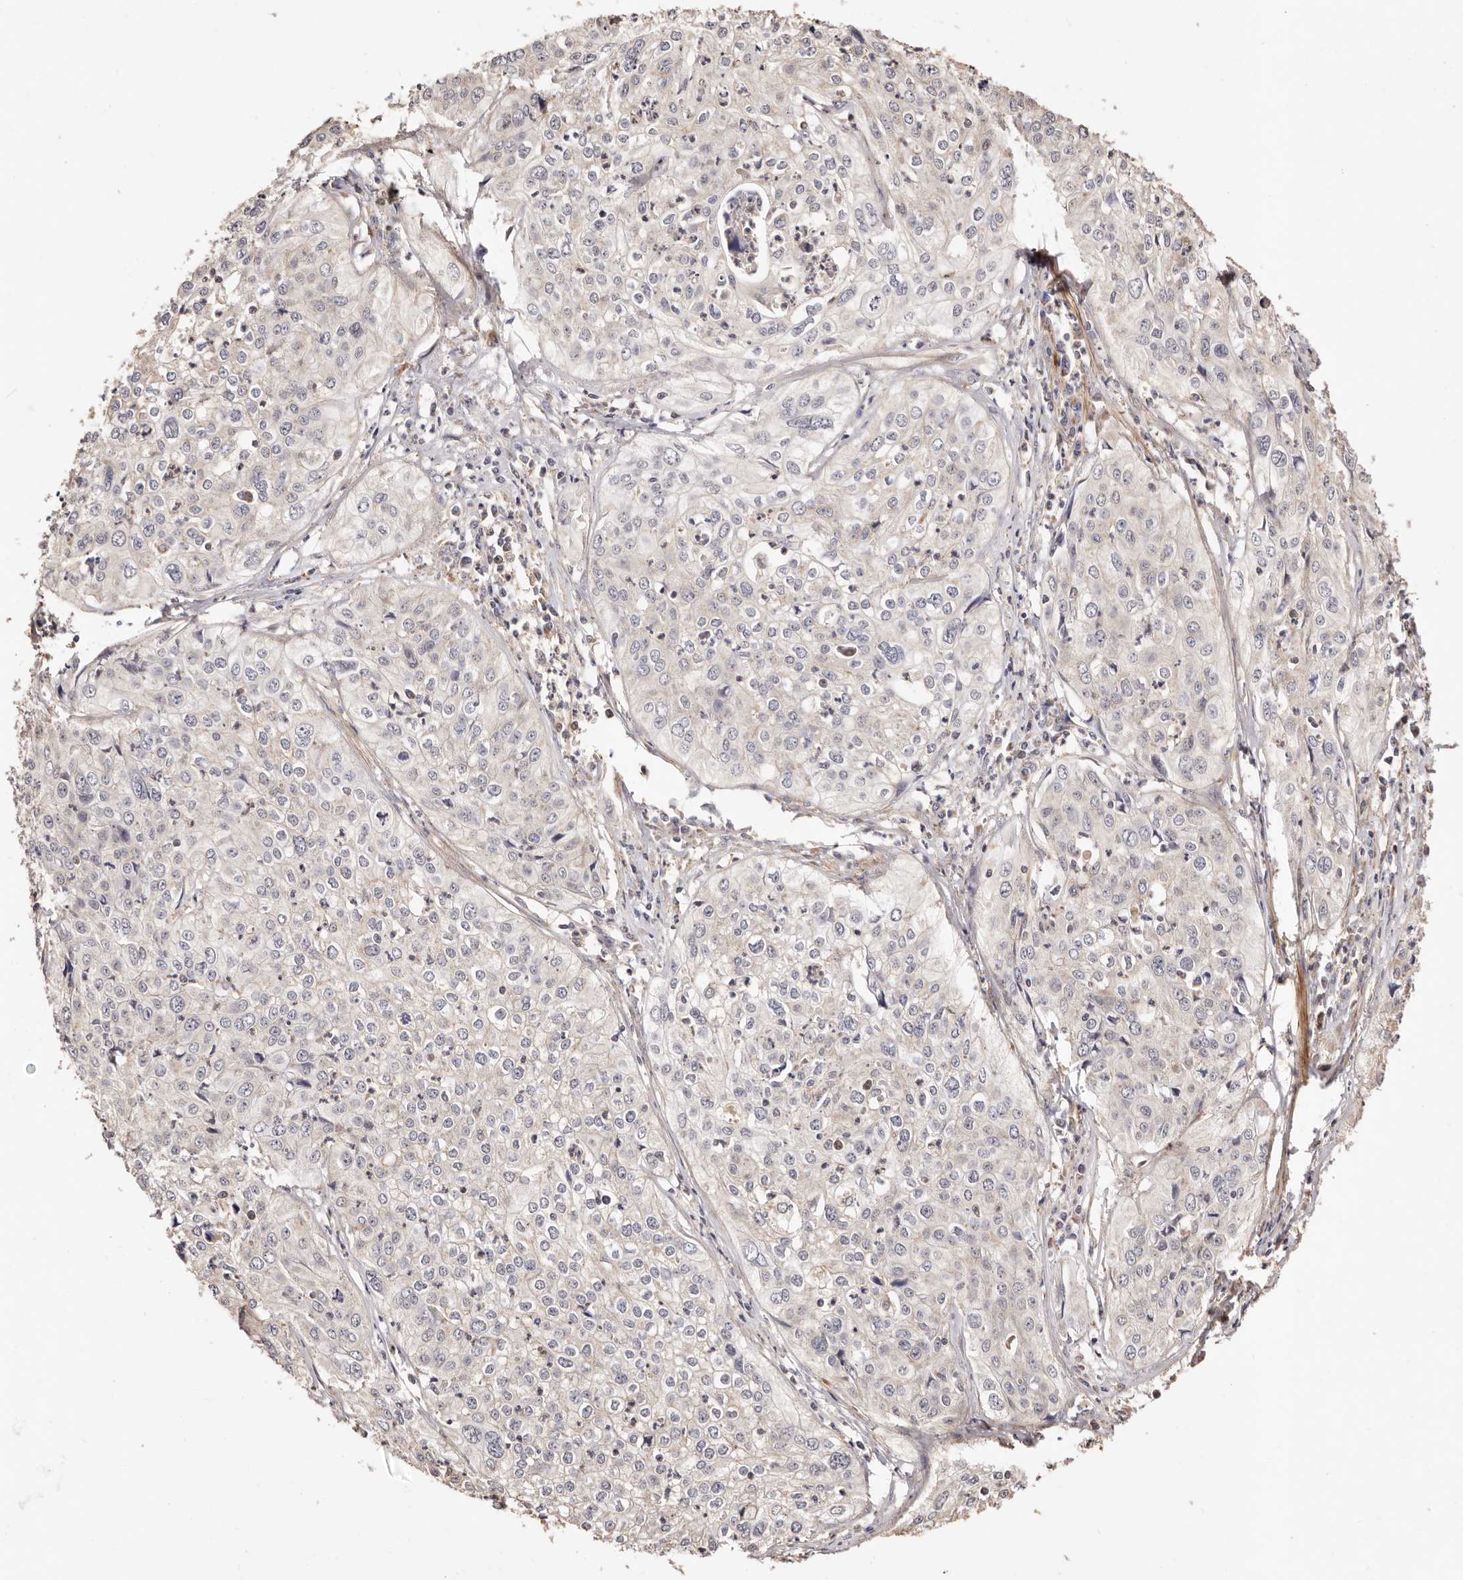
{"staining": {"intensity": "negative", "quantity": "none", "location": "none"}, "tissue": "cervical cancer", "cell_type": "Tumor cells", "image_type": "cancer", "snomed": [{"axis": "morphology", "description": "Squamous cell carcinoma, NOS"}, {"axis": "topography", "description": "Cervix"}], "caption": "IHC image of neoplastic tissue: human cervical cancer (squamous cell carcinoma) stained with DAB (3,3'-diaminobenzidine) reveals no significant protein positivity in tumor cells.", "gene": "MAPK1", "patient": {"sex": "female", "age": 31}}